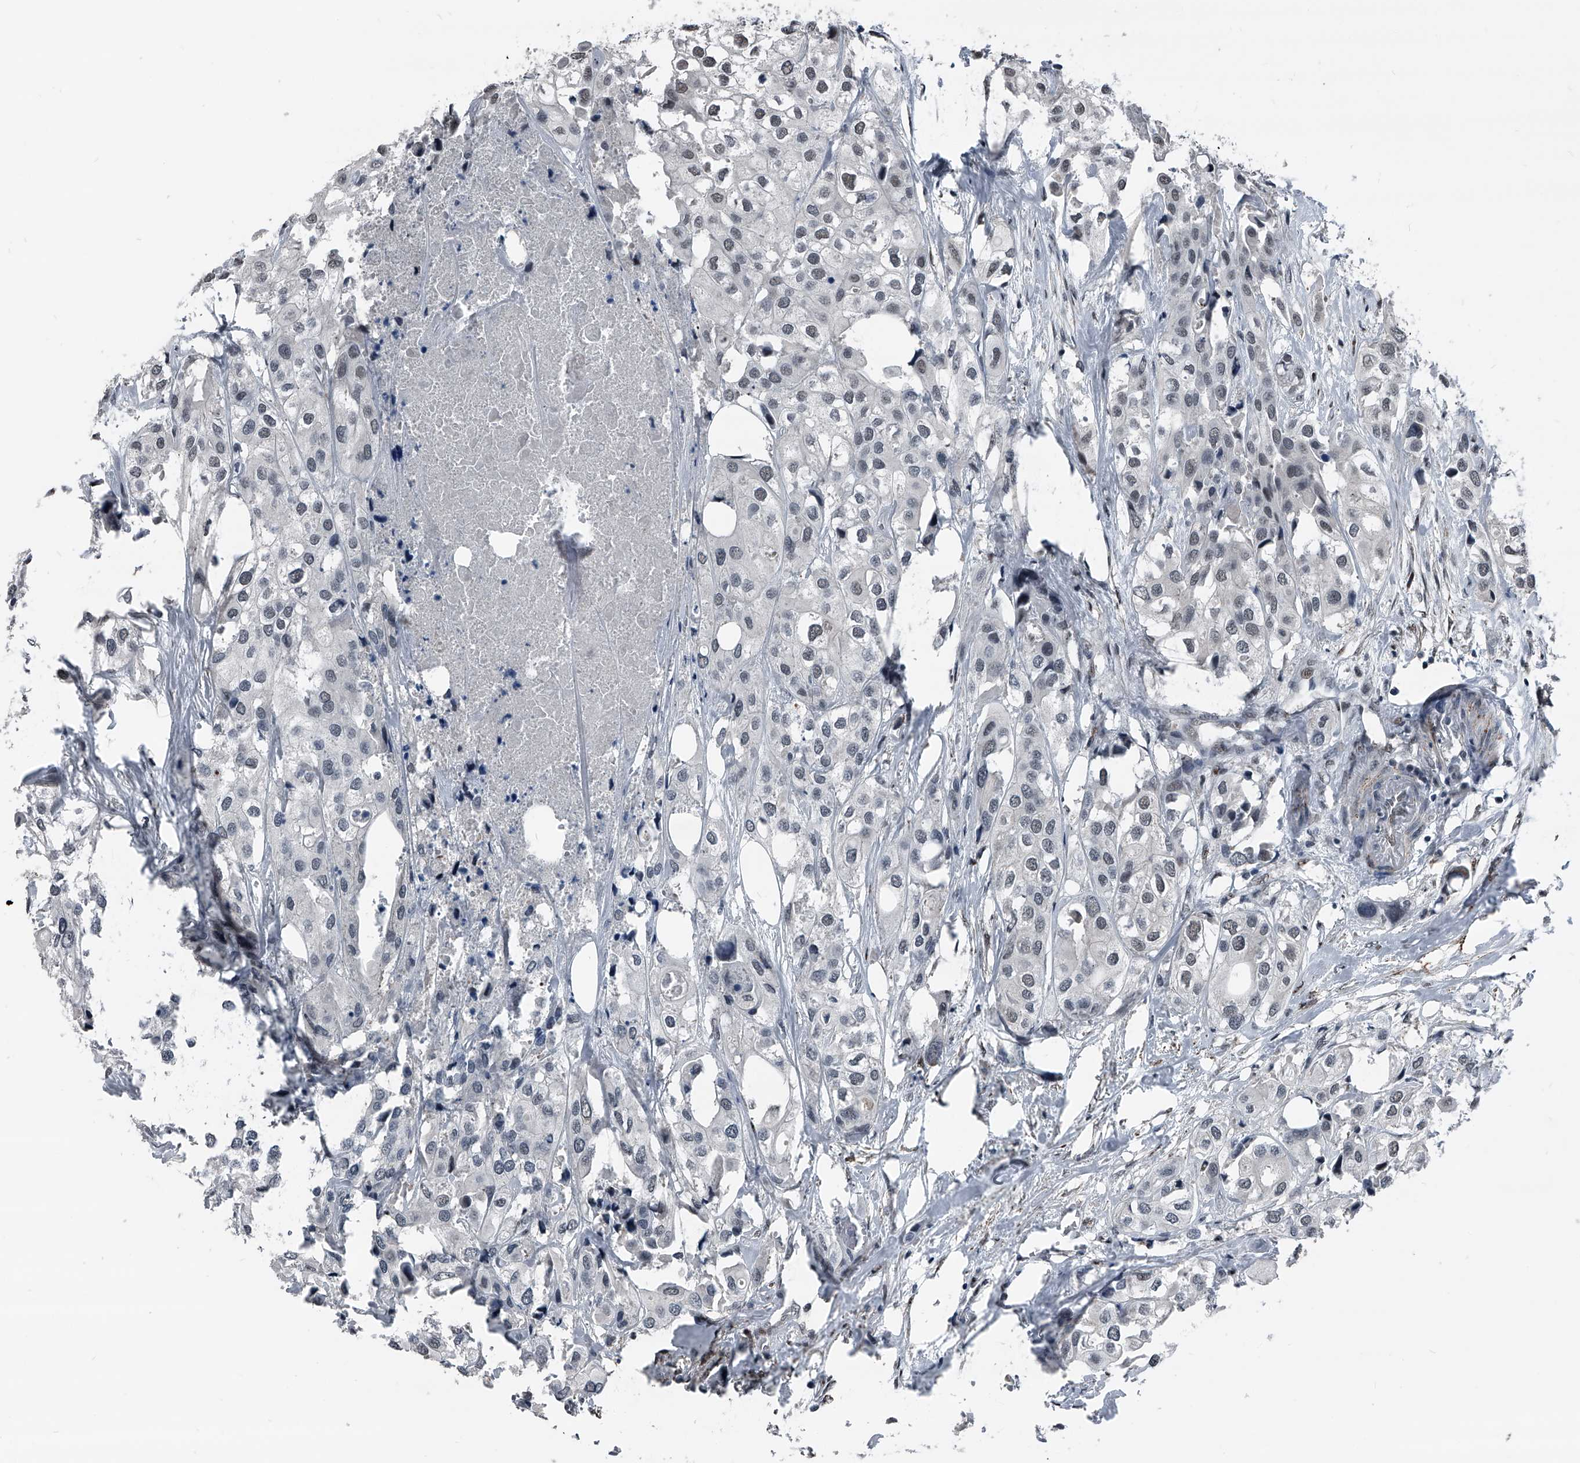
{"staining": {"intensity": "negative", "quantity": "none", "location": "none"}, "tissue": "urothelial cancer", "cell_type": "Tumor cells", "image_type": "cancer", "snomed": [{"axis": "morphology", "description": "Urothelial carcinoma, High grade"}, {"axis": "topography", "description": "Urinary bladder"}], "caption": "The immunohistochemistry (IHC) micrograph has no significant staining in tumor cells of urothelial cancer tissue.", "gene": "MEN1", "patient": {"sex": "male", "age": 64}}